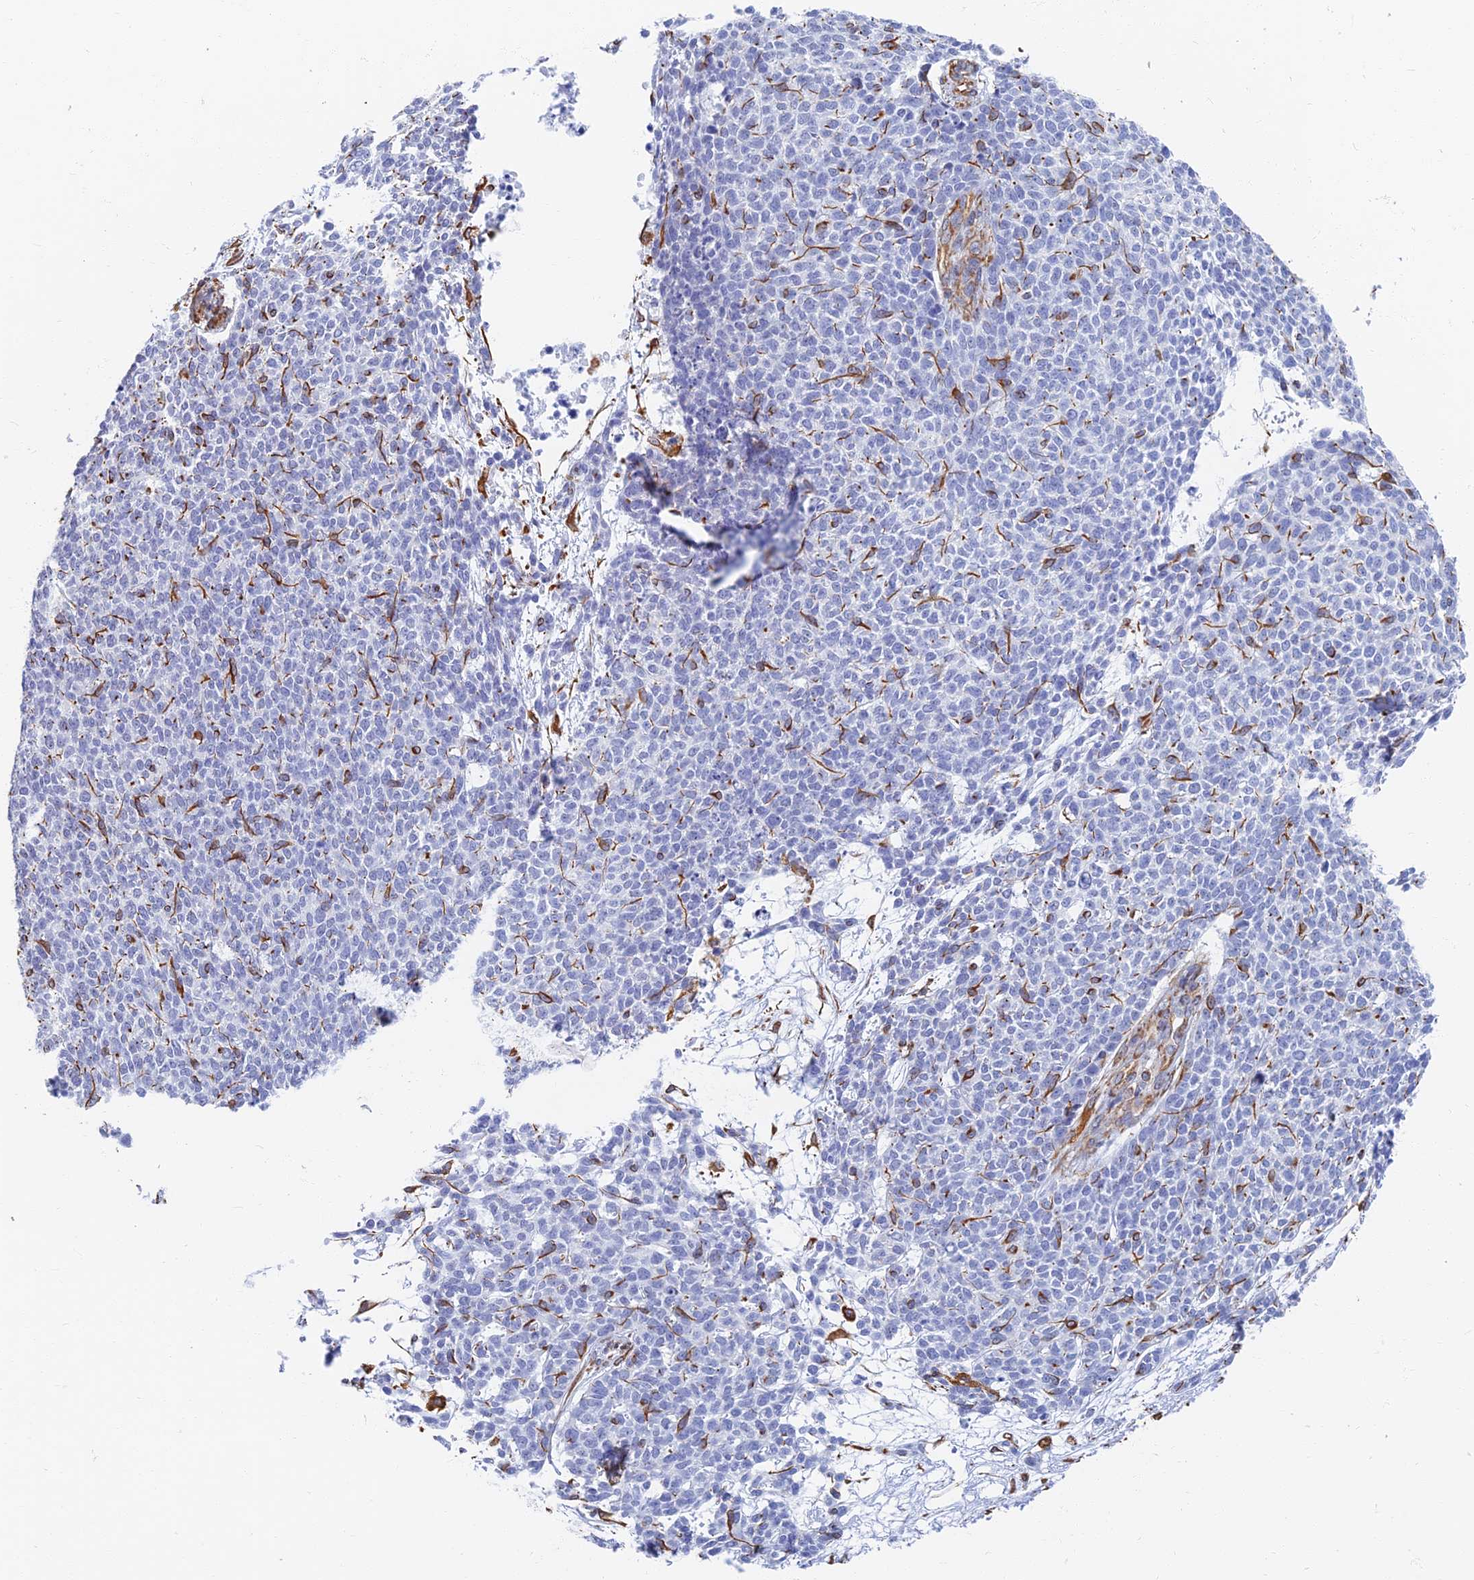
{"staining": {"intensity": "negative", "quantity": "none", "location": "none"}, "tissue": "skin cancer", "cell_type": "Tumor cells", "image_type": "cancer", "snomed": [{"axis": "morphology", "description": "Basal cell carcinoma"}, {"axis": "topography", "description": "Skin"}], "caption": "An immunohistochemistry histopathology image of skin cancer is shown. There is no staining in tumor cells of skin cancer.", "gene": "RMC1", "patient": {"sex": "female", "age": 84}}